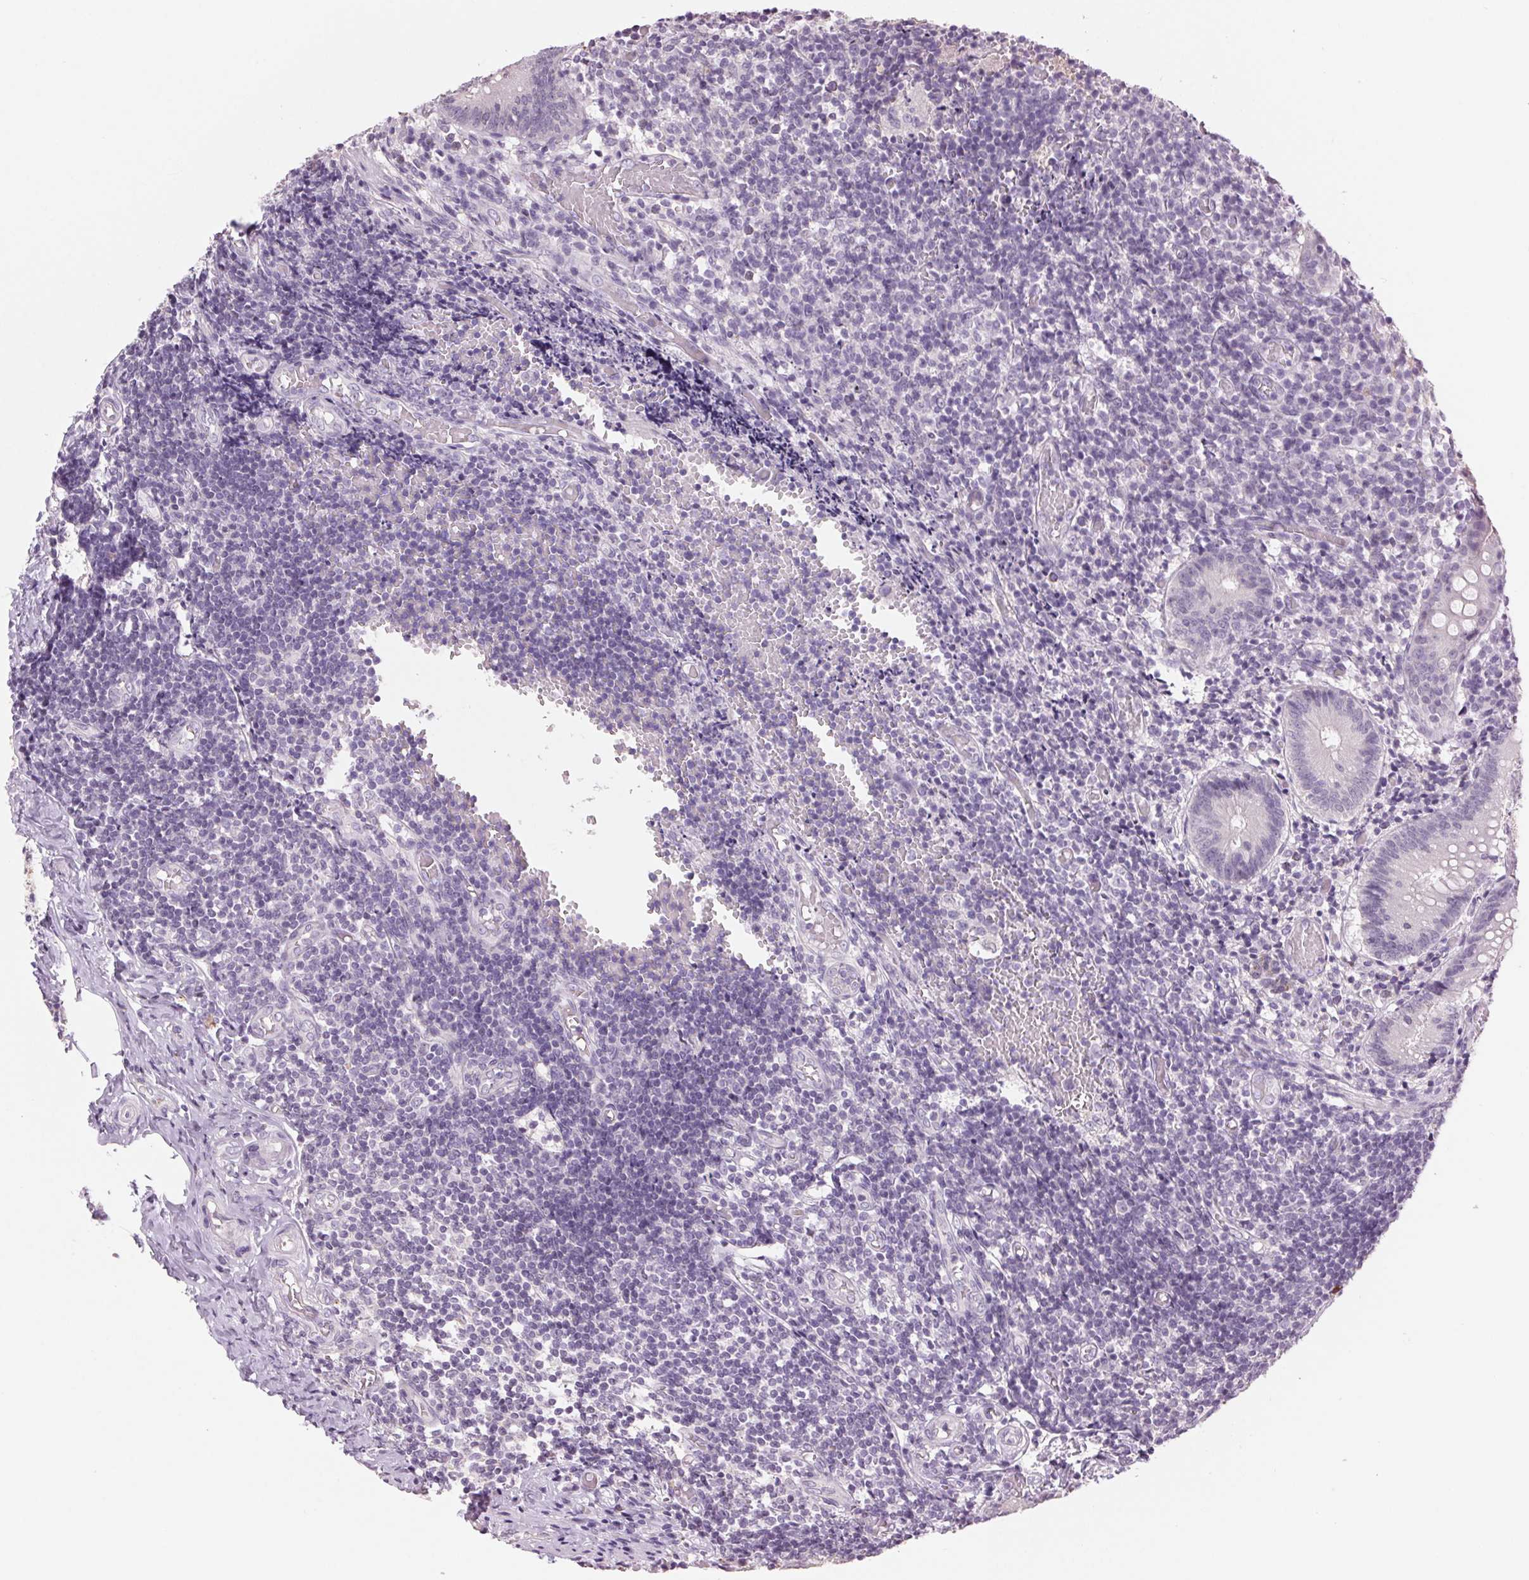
{"staining": {"intensity": "negative", "quantity": "none", "location": "none"}, "tissue": "appendix", "cell_type": "Glandular cells", "image_type": "normal", "snomed": [{"axis": "morphology", "description": "Normal tissue, NOS"}, {"axis": "topography", "description": "Appendix"}], "caption": "High magnification brightfield microscopy of unremarkable appendix stained with DAB (3,3'-diaminobenzidine) (brown) and counterstained with hematoxylin (blue): glandular cells show no significant expression. (Immunohistochemistry, brightfield microscopy, high magnification).", "gene": "MPO", "patient": {"sex": "female", "age": 32}}